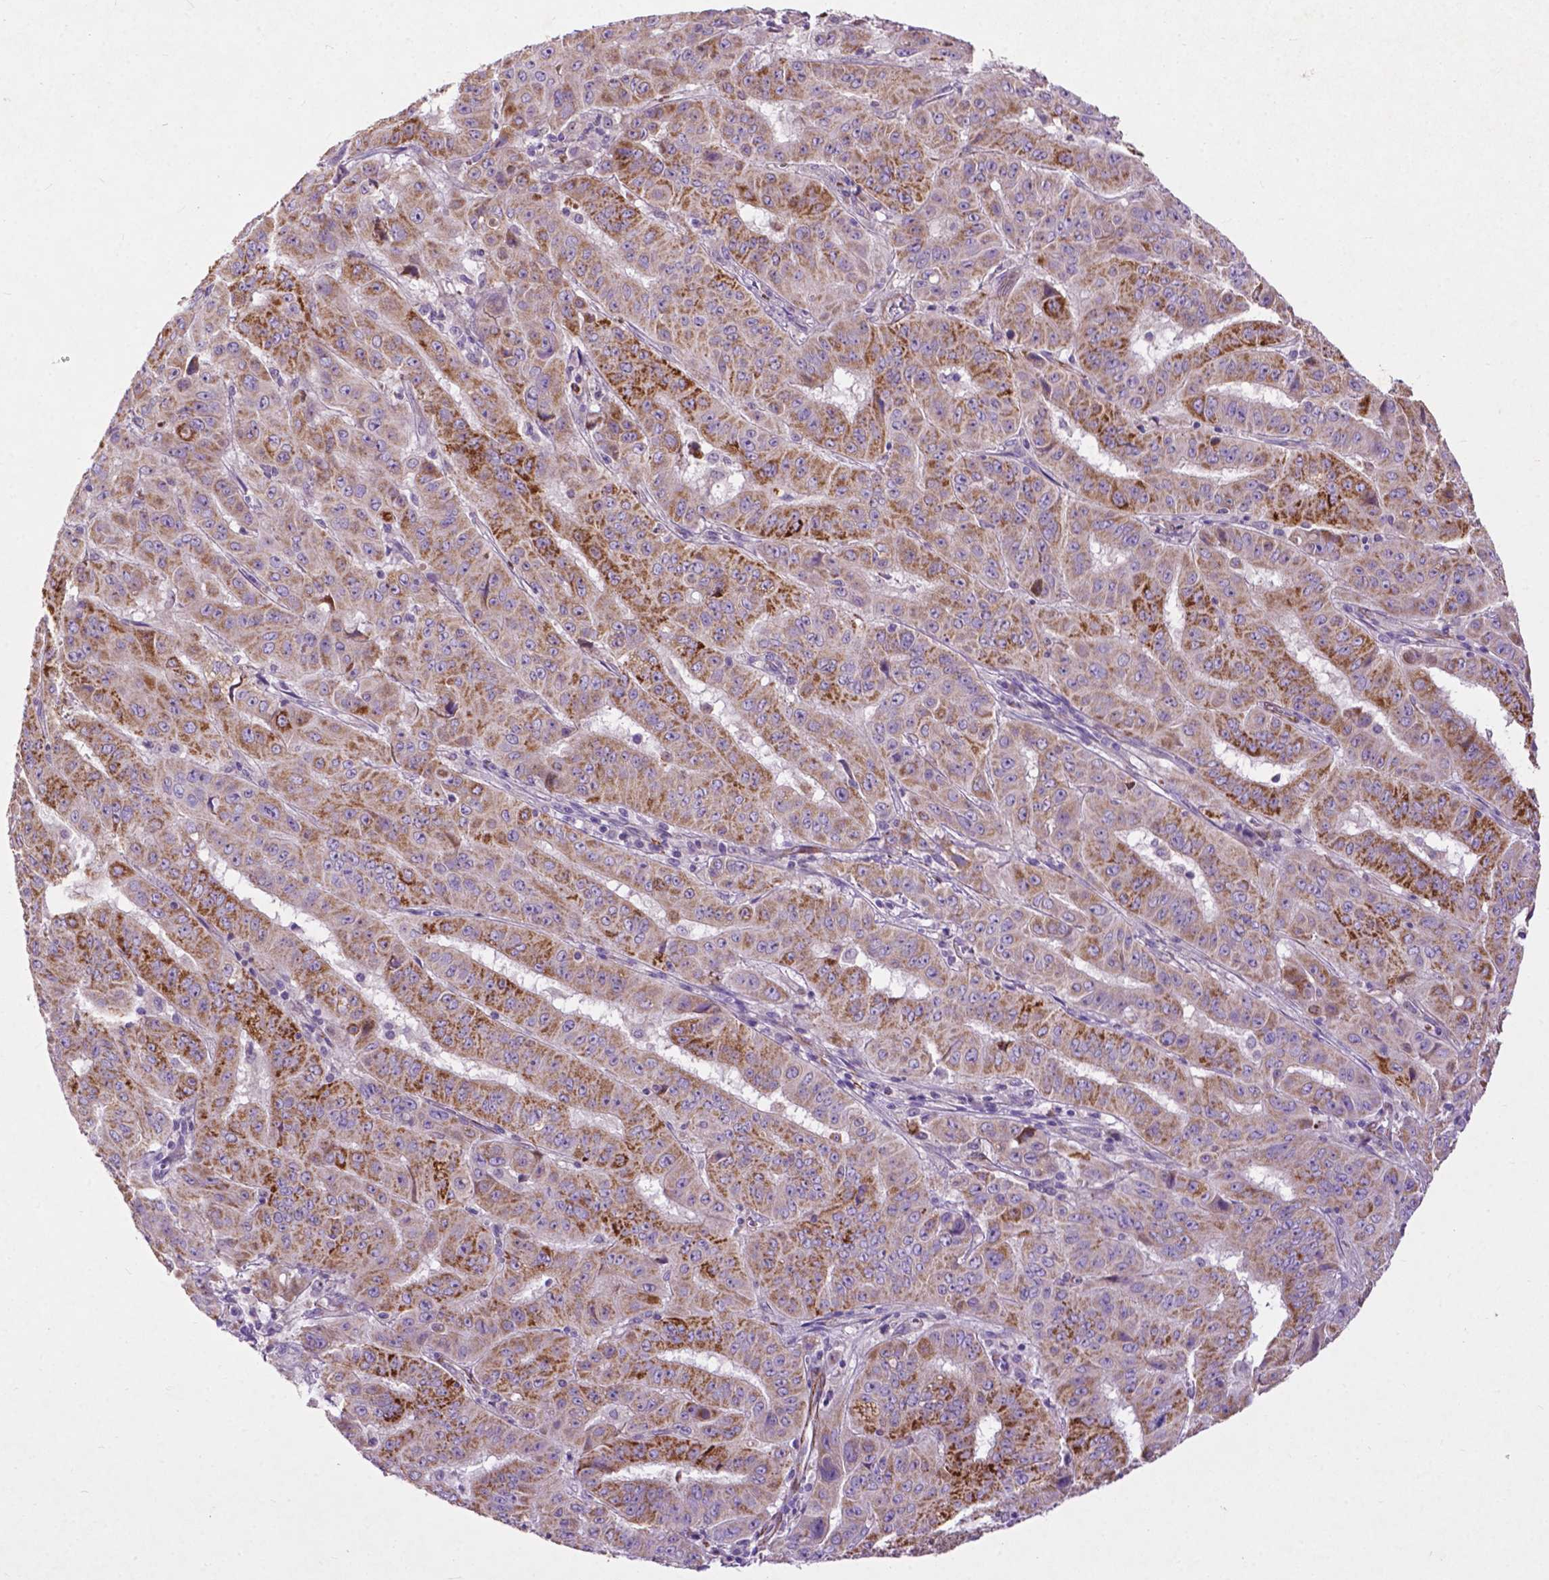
{"staining": {"intensity": "moderate", "quantity": "25%-75%", "location": "cytoplasmic/membranous"}, "tissue": "pancreatic cancer", "cell_type": "Tumor cells", "image_type": "cancer", "snomed": [{"axis": "morphology", "description": "Adenocarcinoma, NOS"}, {"axis": "topography", "description": "Pancreas"}], "caption": "IHC staining of pancreatic cancer (adenocarcinoma), which shows medium levels of moderate cytoplasmic/membranous positivity in about 25%-75% of tumor cells indicating moderate cytoplasmic/membranous protein expression. The staining was performed using DAB (brown) for protein detection and nuclei were counterstained in hematoxylin (blue).", "gene": "THEGL", "patient": {"sex": "male", "age": 63}}